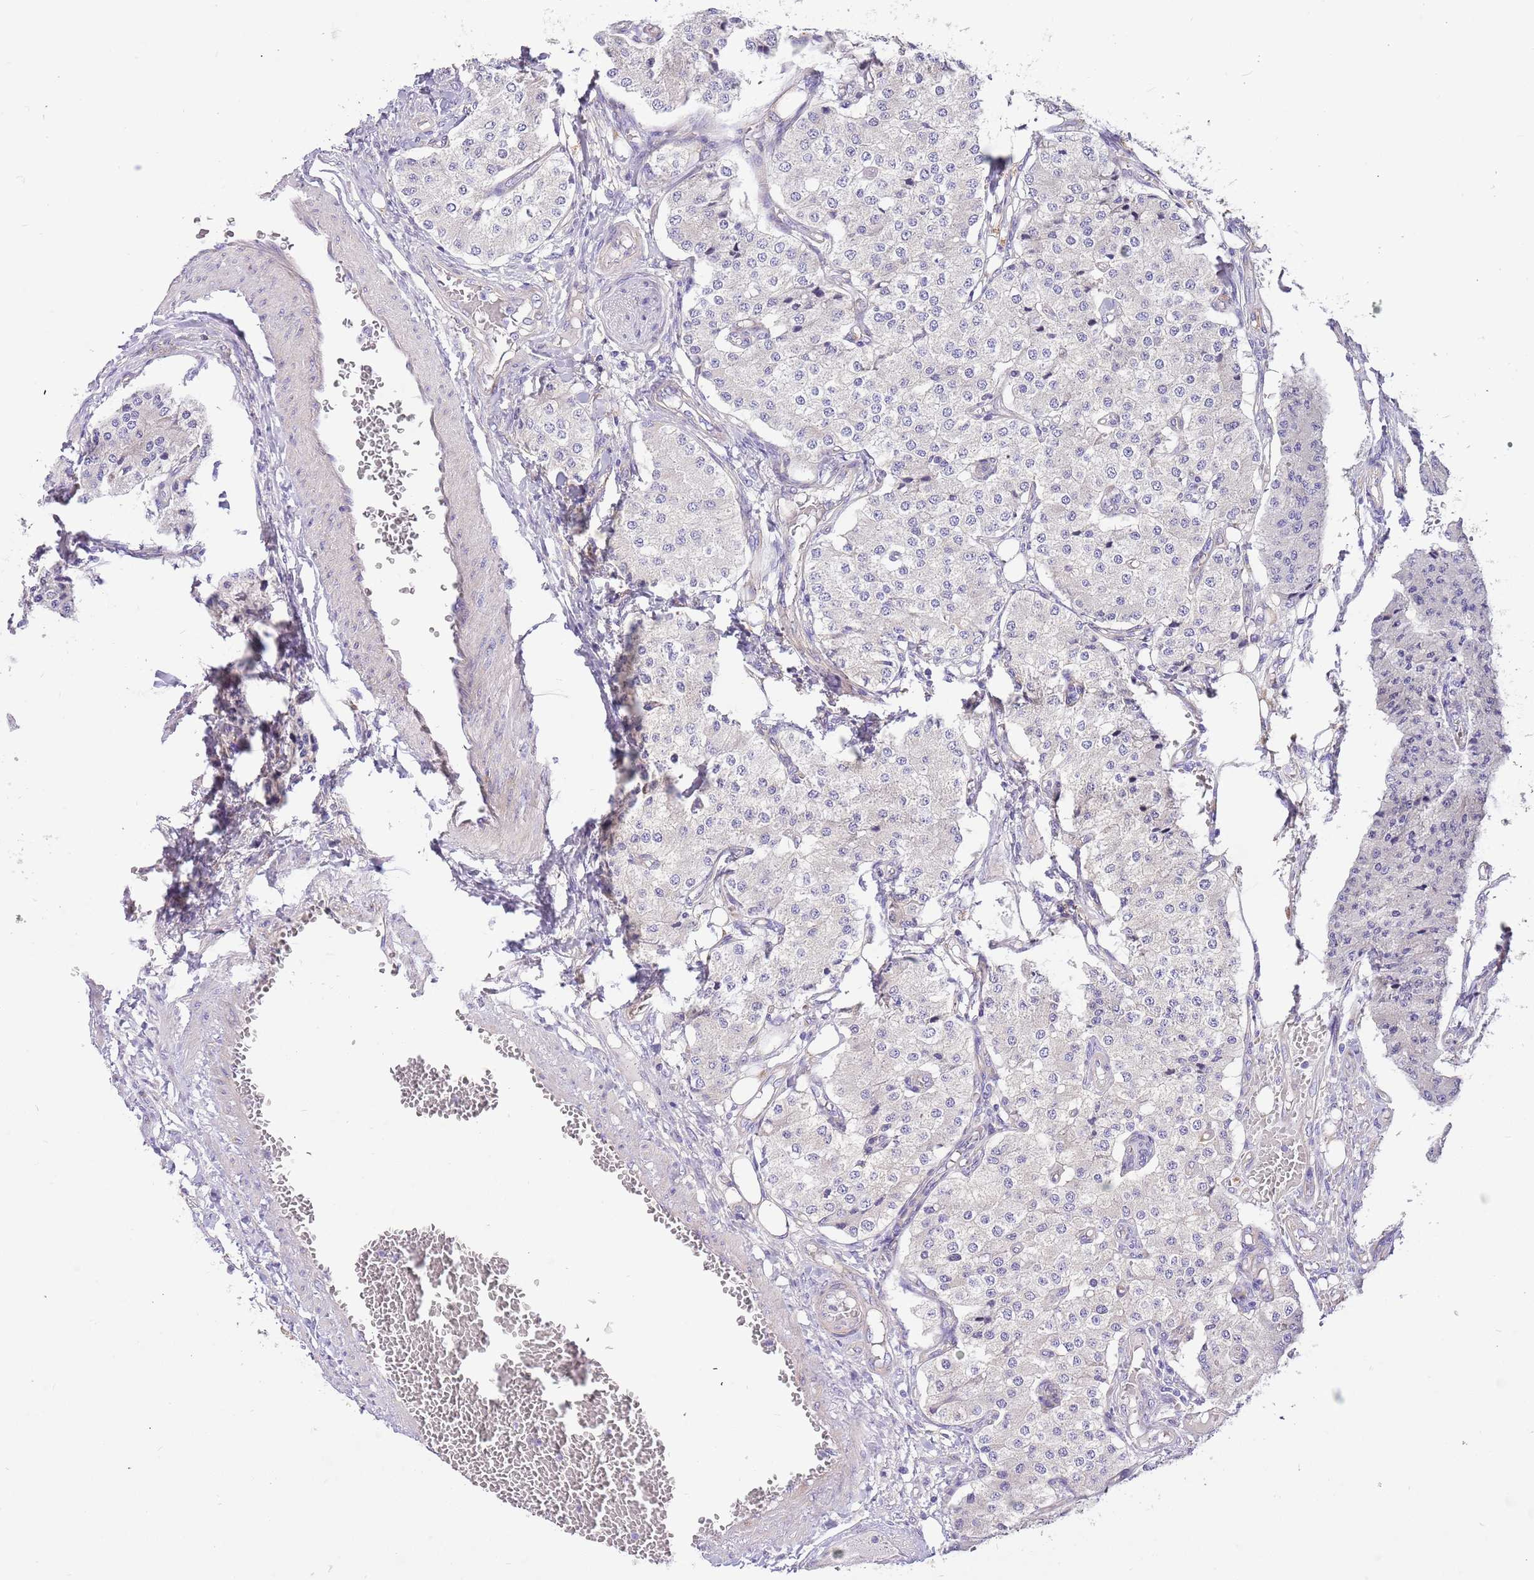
{"staining": {"intensity": "negative", "quantity": "none", "location": "none"}, "tissue": "carcinoid", "cell_type": "Tumor cells", "image_type": "cancer", "snomed": [{"axis": "morphology", "description": "Carcinoid, malignant, NOS"}, {"axis": "topography", "description": "Colon"}], "caption": "Tumor cells are negative for protein expression in human carcinoid.", "gene": "SERINC3", "patient": {"sex": "female", "age": 52}}